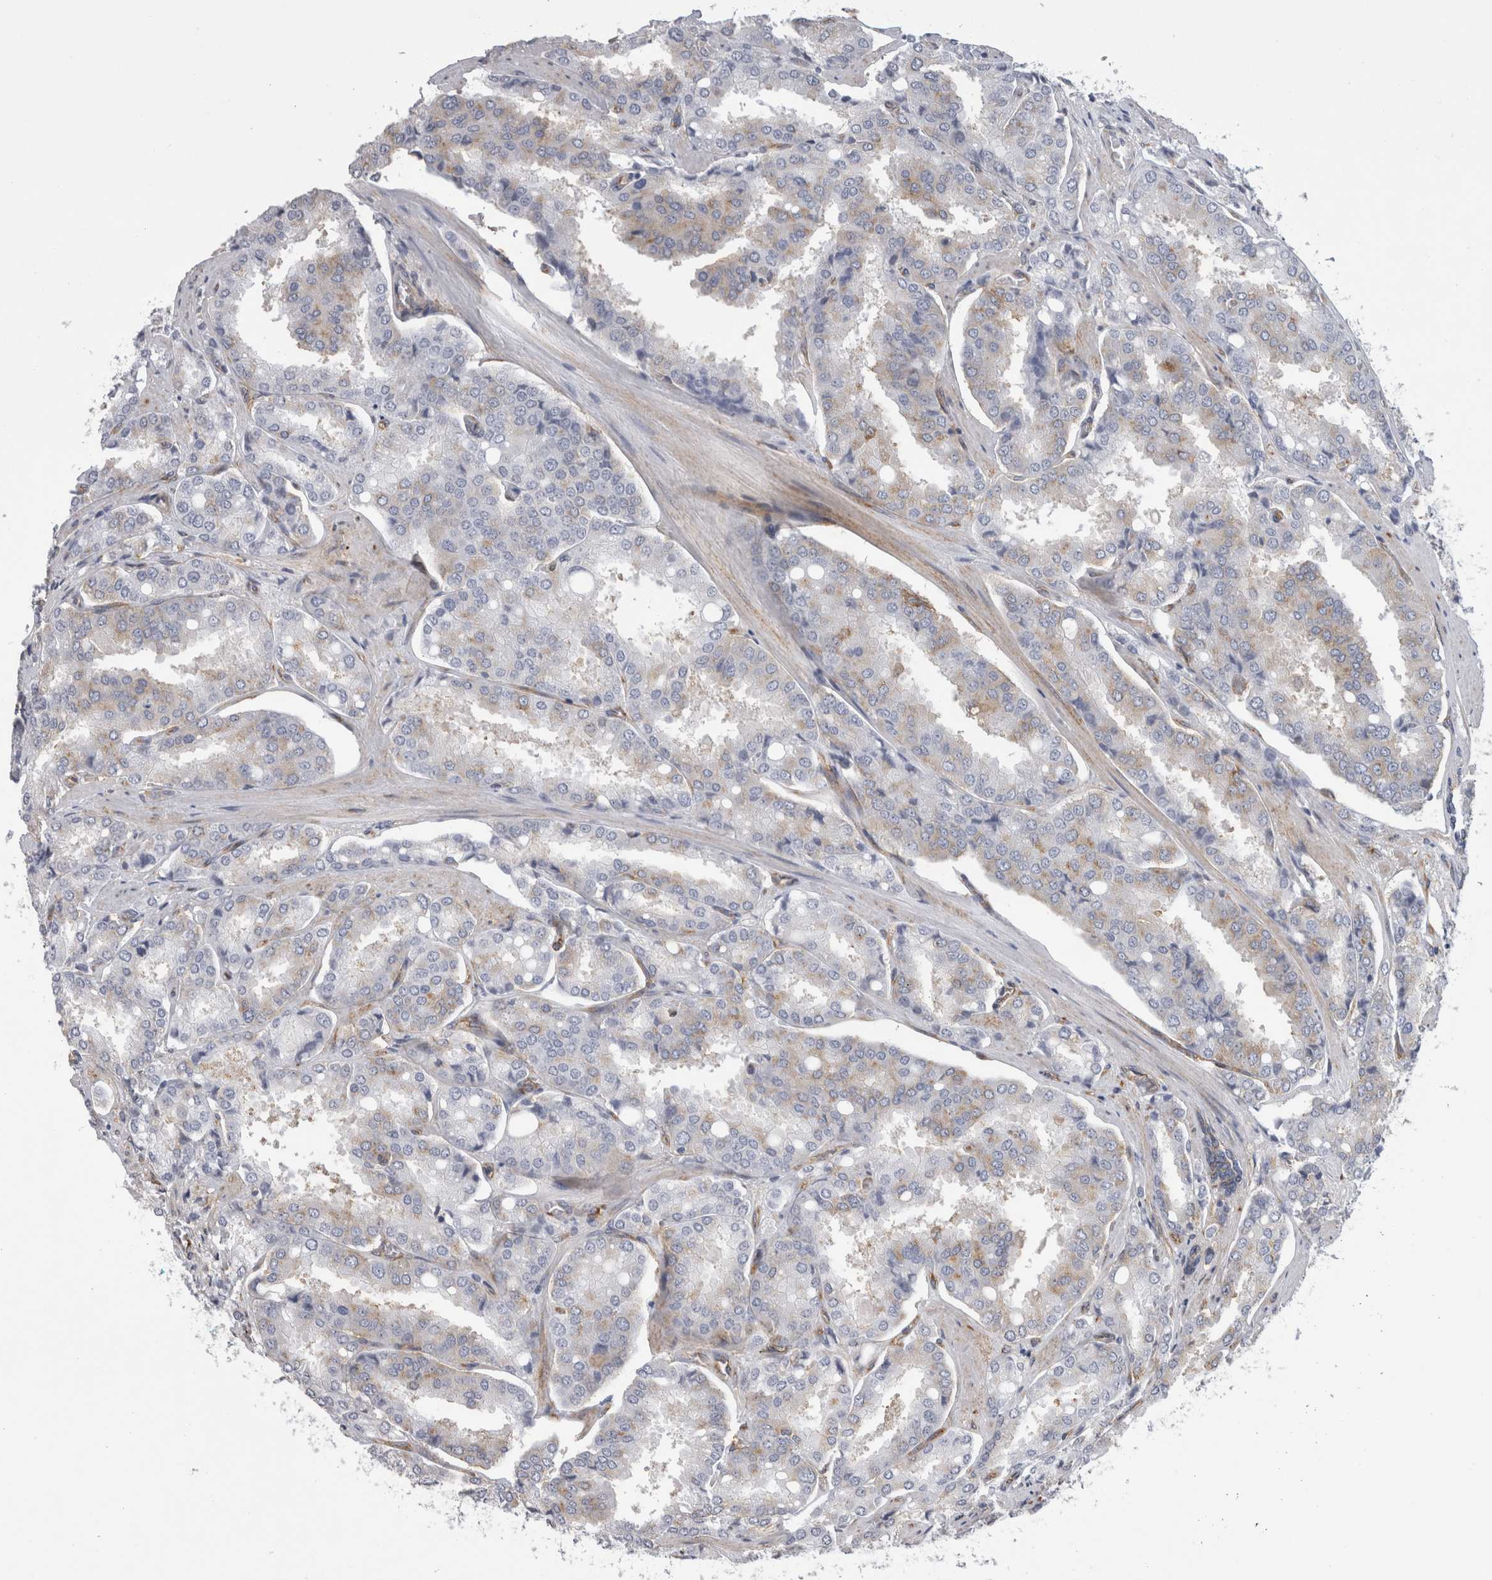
{"staining": {"intensity": "weak", "quantity": "<25%", "location": "cytoplasmic/membranous"}, "tissue": "prostate cancer", "cell_type": "Tumor cells", "image_type": "cancer", "snomed": [{"axis": "morphology", "description": "Adenocarcinoma, High grade"}, {"axis": "topography", "description": "Prostate"}], "caption": "Tumor cells are negative for protein expression in human prostate adenocarcinoma (high-grade).", "gene": "ATXN3", "patient": {"sex": "male", "age": 50}}